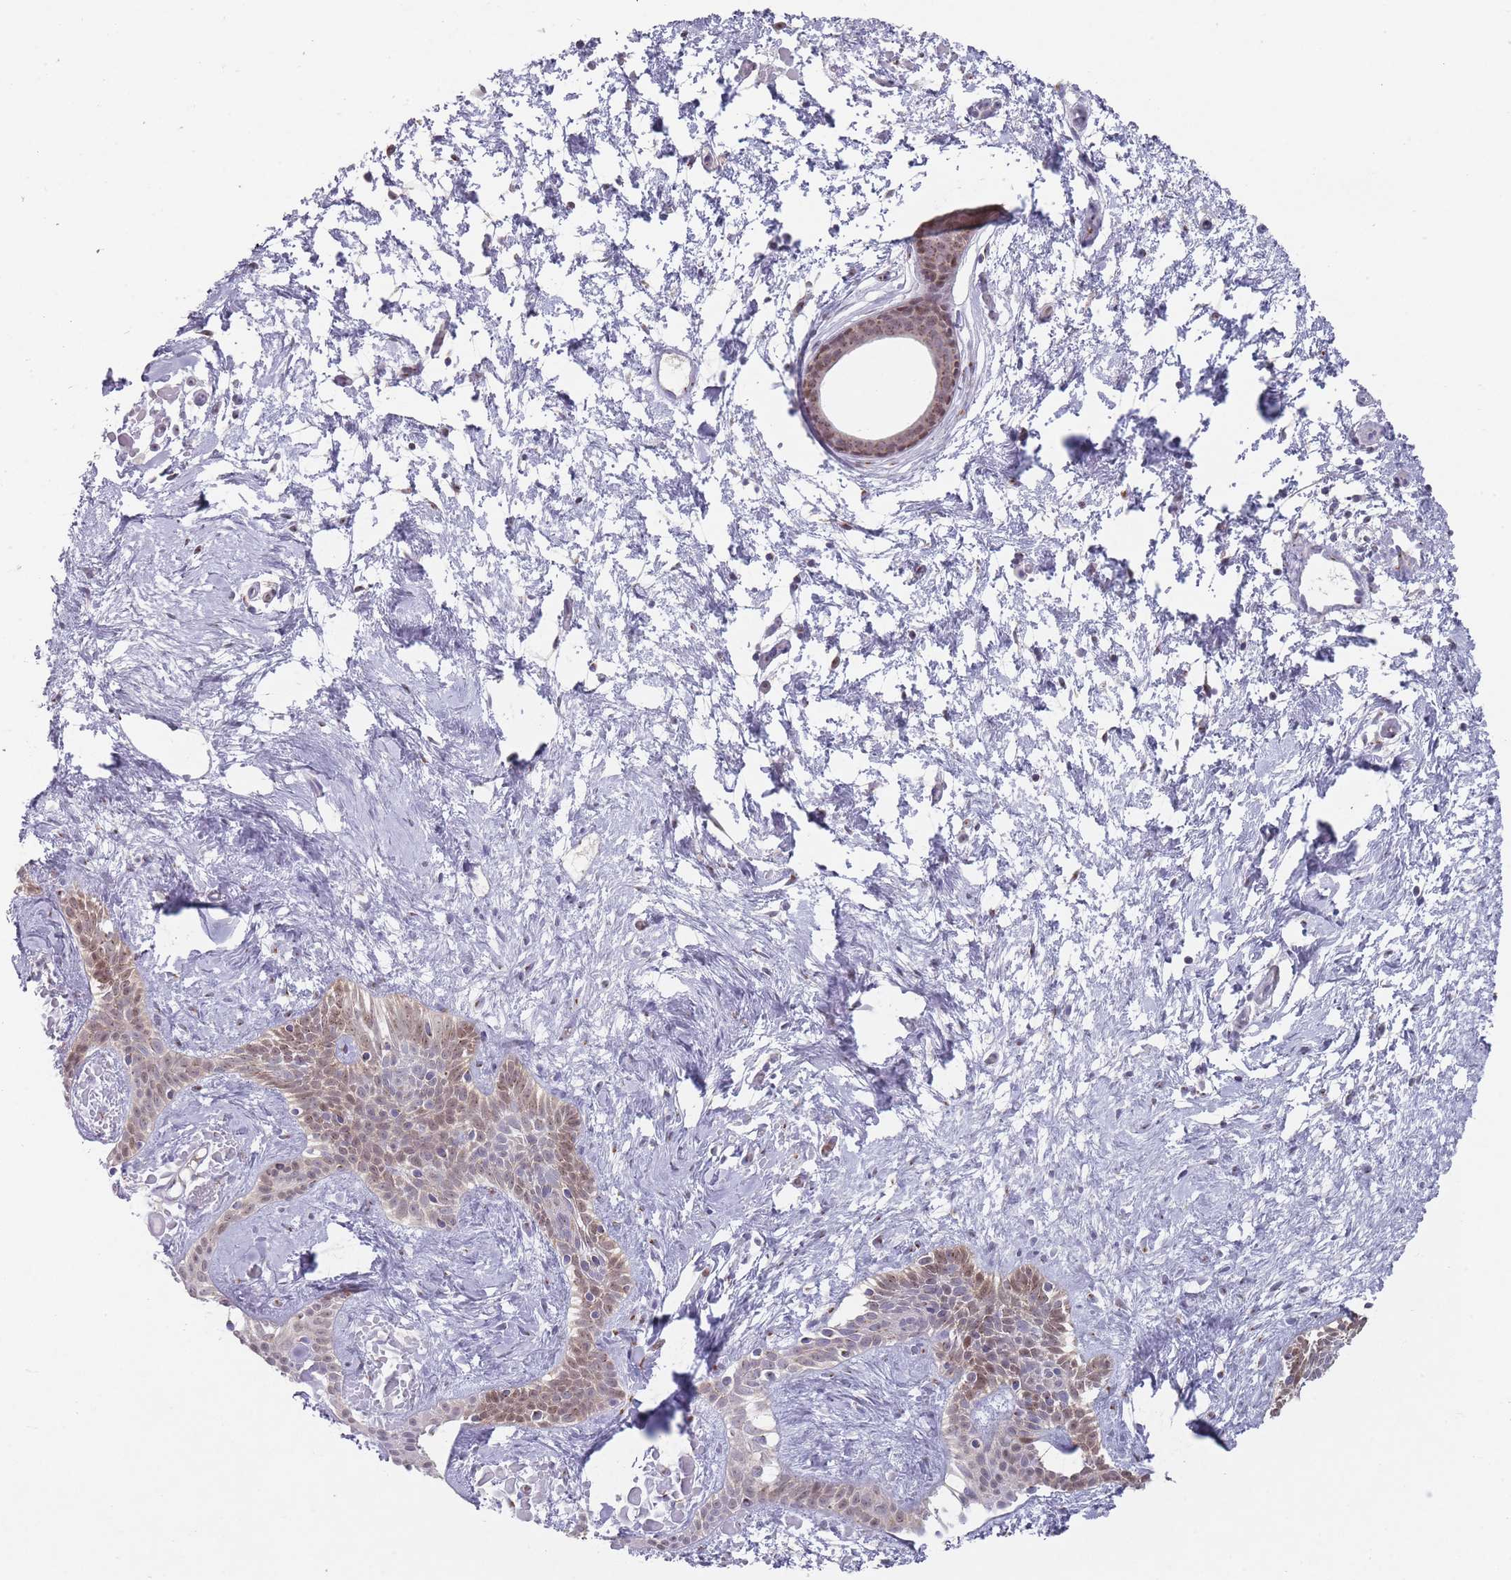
{"staining": {"intensity": "moderate", "quantity": ">75%", "location": "cytoplasmic/membranous,nuclear"}, "tissue": "skin cancer", "cell_type": "Tumor cells", "image_type": "cancer", "snomed": [{"axis": "morphology", "description": "Basal cell carcinoma"}, {"axis": "topography", "description": "Skin"}], "caption": "A micrograph showing moderate cytoplasmic/membranous and nuclear positivity in about >75% of tumor cells in skin cancer, as visualized by brown immunohistochemical staining.", "gene": "MAN1B1", "patient": {"sex": "male", "age": 78}}